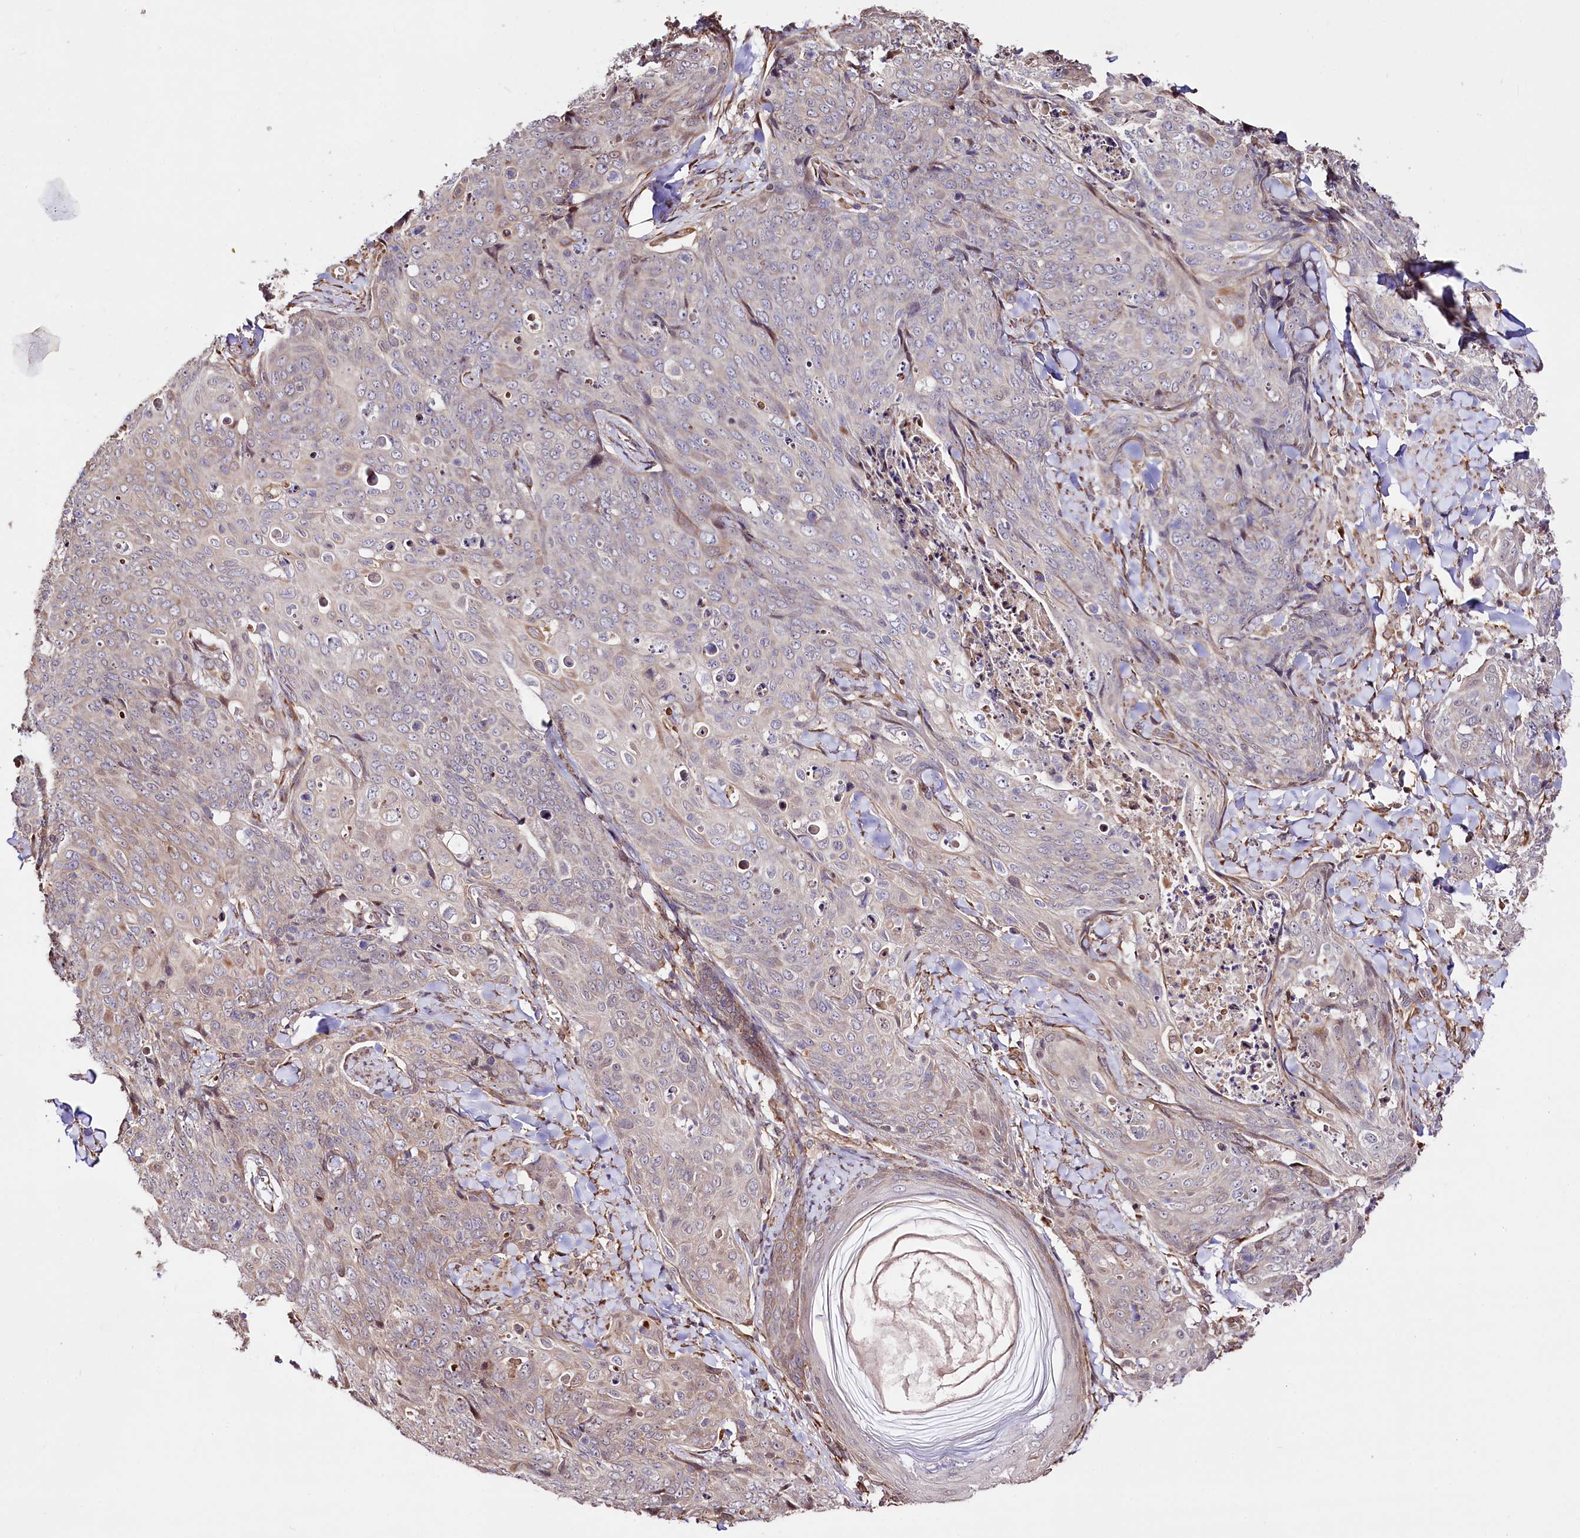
{"staining": {"intensity": "negative", "quantity": "none", "location": "none"}, "tissue": "skin cancer", "cell_type": "Tumor cells", "image_type": "cancer", "snomed": [{"axis": "morphology", "description": "Squamous cell carcinoma, NOS"}, {"axis": "topography", "description": "Skin"}, {"axis": "topography", "description": "Vulva"}], "caption": "Micrograph shows no significant protein positivity in tumor cells of squamous cell carcinoma (skin). (Brightfield microscopy of DAB immunohistochemistry (IHC) at high magnification).", "gene": "CUTC", "patient": {"sex": "female", "age": 85}}